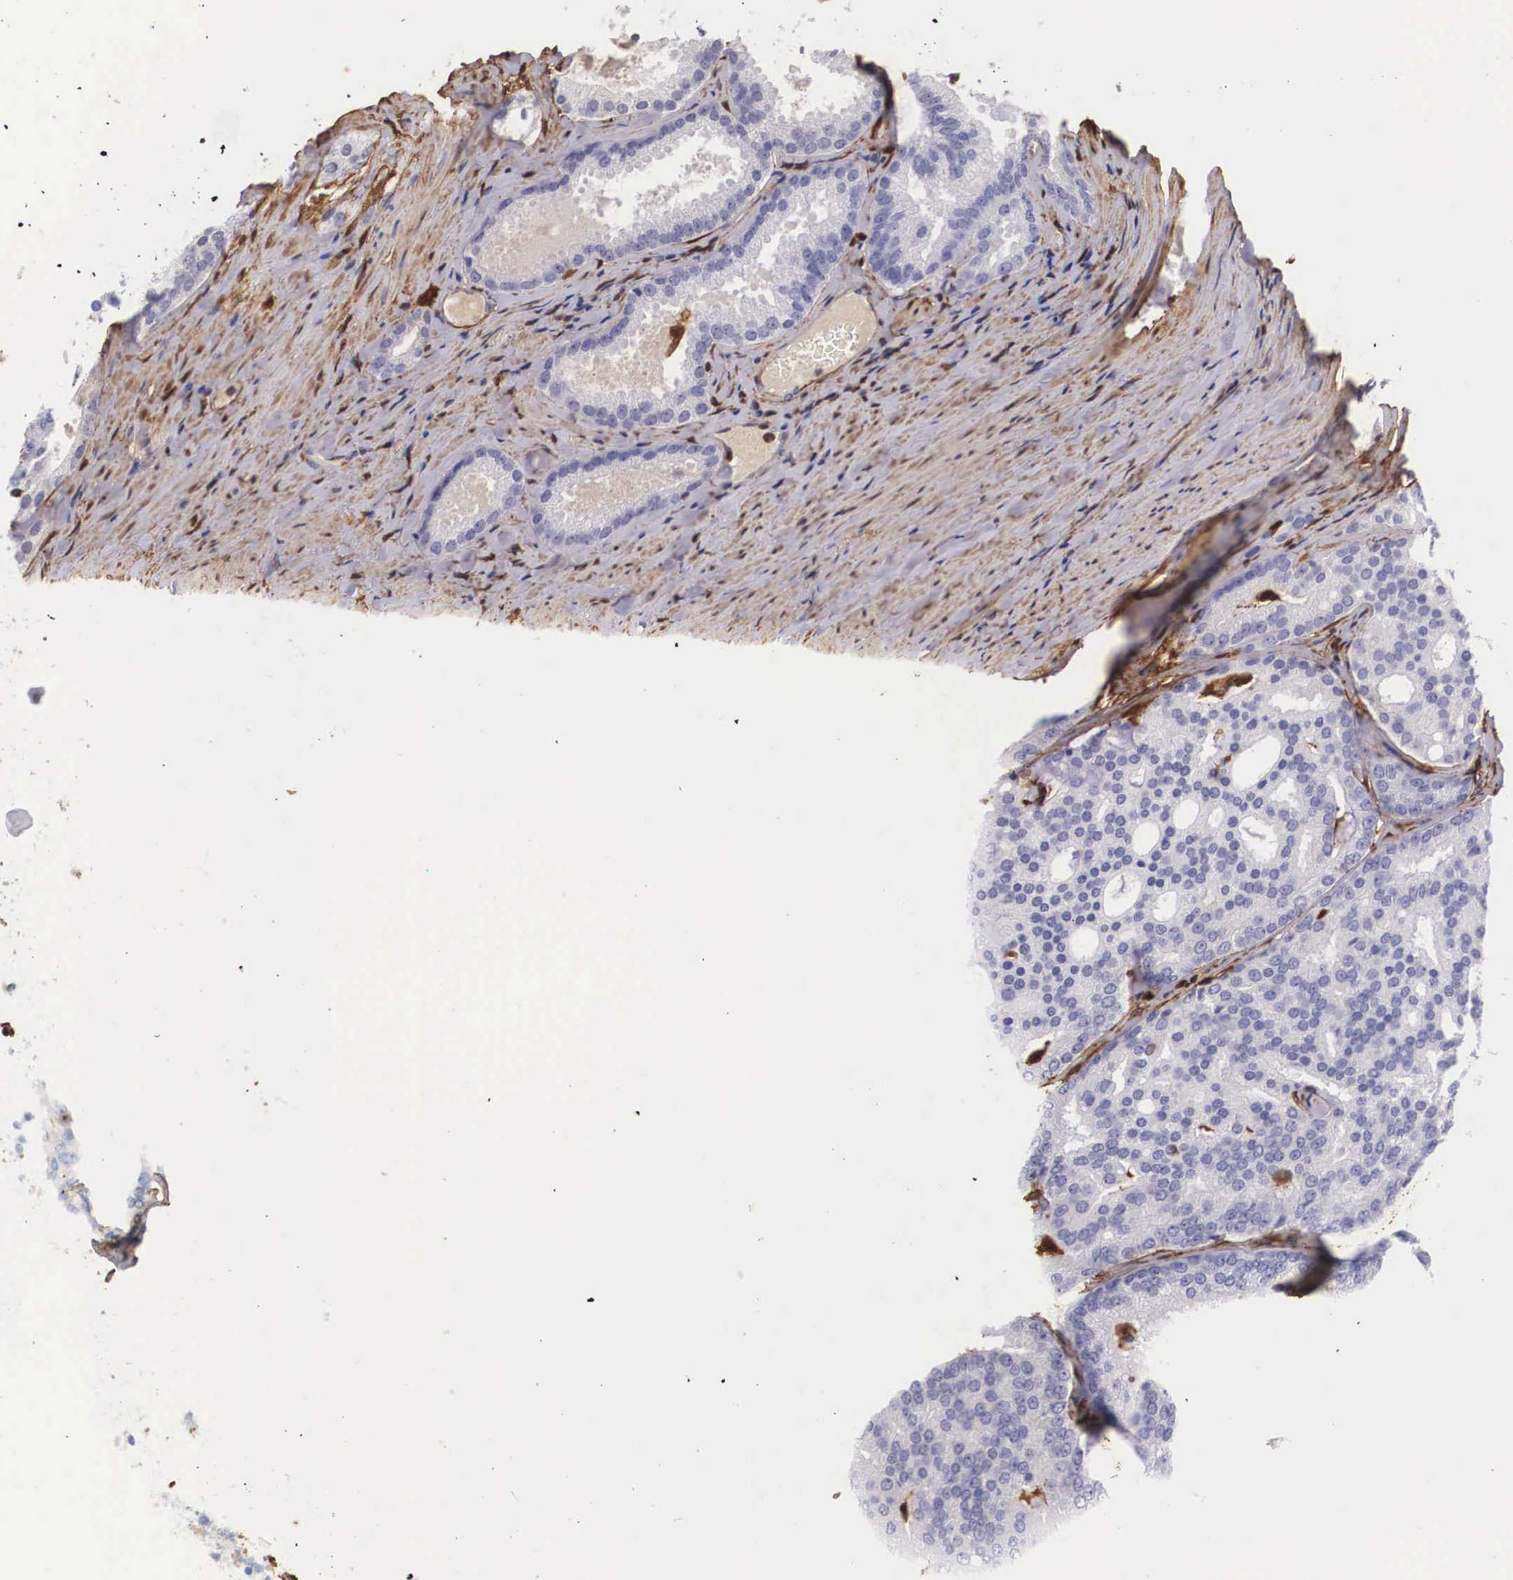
{"staining": {"intensity": "negative", "quantity": "none", "location": "none"}, "tissue": "prostate cancer", "cell_type": "Tumor cells", "image_type": "cancer", "snomed": [{"axis": "morphology", "description": "Adenocarcinoma, High grade"}, {"axis": "topography", "description": "Prostate"}], "caption": "A histopathology image of high-grade adenocarcinoma (prostate) stained for a protein exhibits no brown staining in tumor cells.", "gene": "LGALS1", "patient": {"sex": "male", "age": 64}}